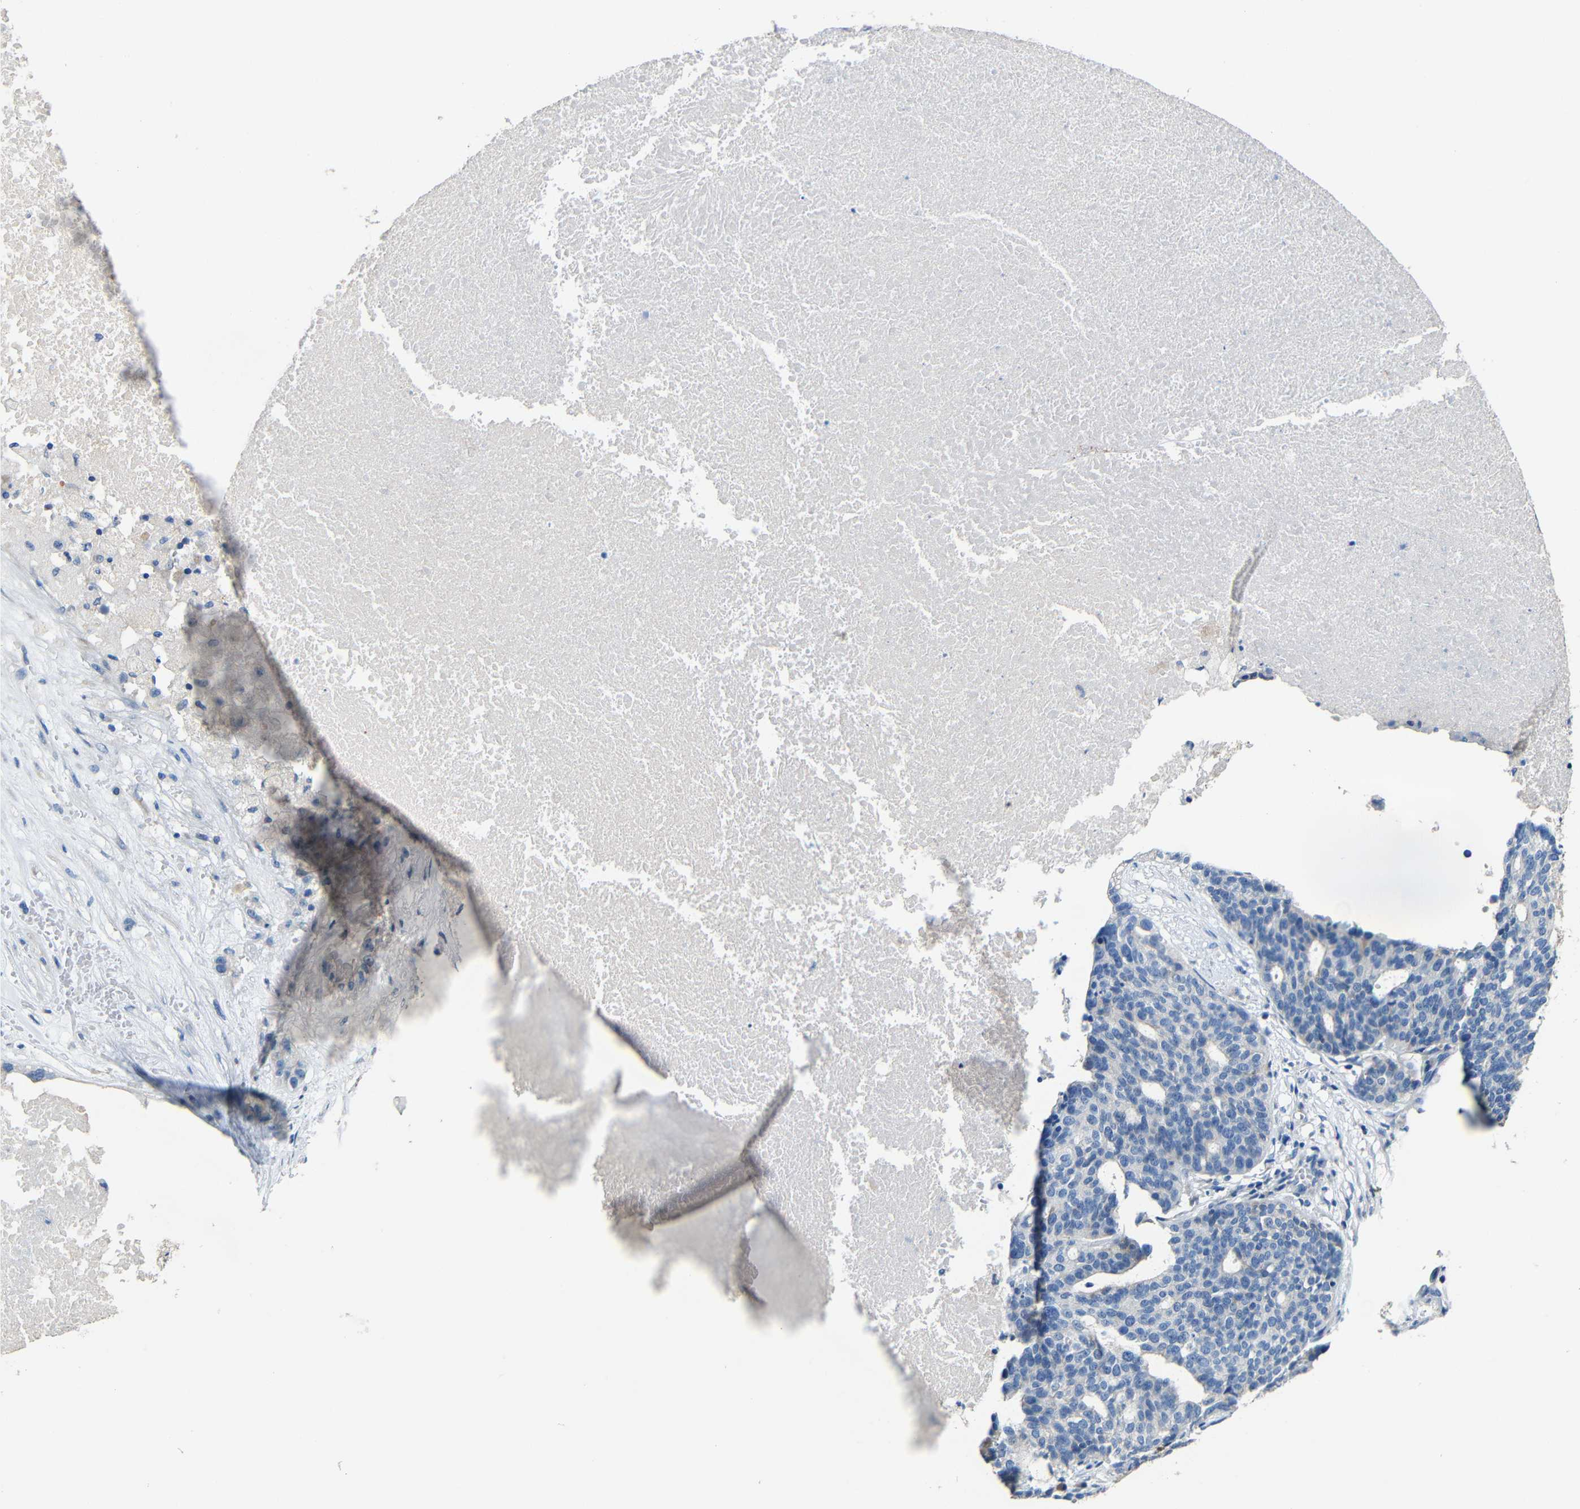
{"staining": {"intensity": "negative", "quantity": "none", "location": "none"}, "tissue": "ovarian cancer", "cell_type": "Tumor cells", "image_type": "cancer", "snomed": [{"axis": "morphology", "description": "Cystadenocarcinoma, serous, NOS"}, {"axis": "topography", "description": "Ovary"}], "caption": "A histopathology image of human ovarian serous cystadenocarcinoma is negative for staining in tumor cells. (DAB immunohistochemistry (IHC) visualized using brightfield microscopy, high magnification).", "gene": "ACKR2", "patient": {"sex": "female", "age": 59}}